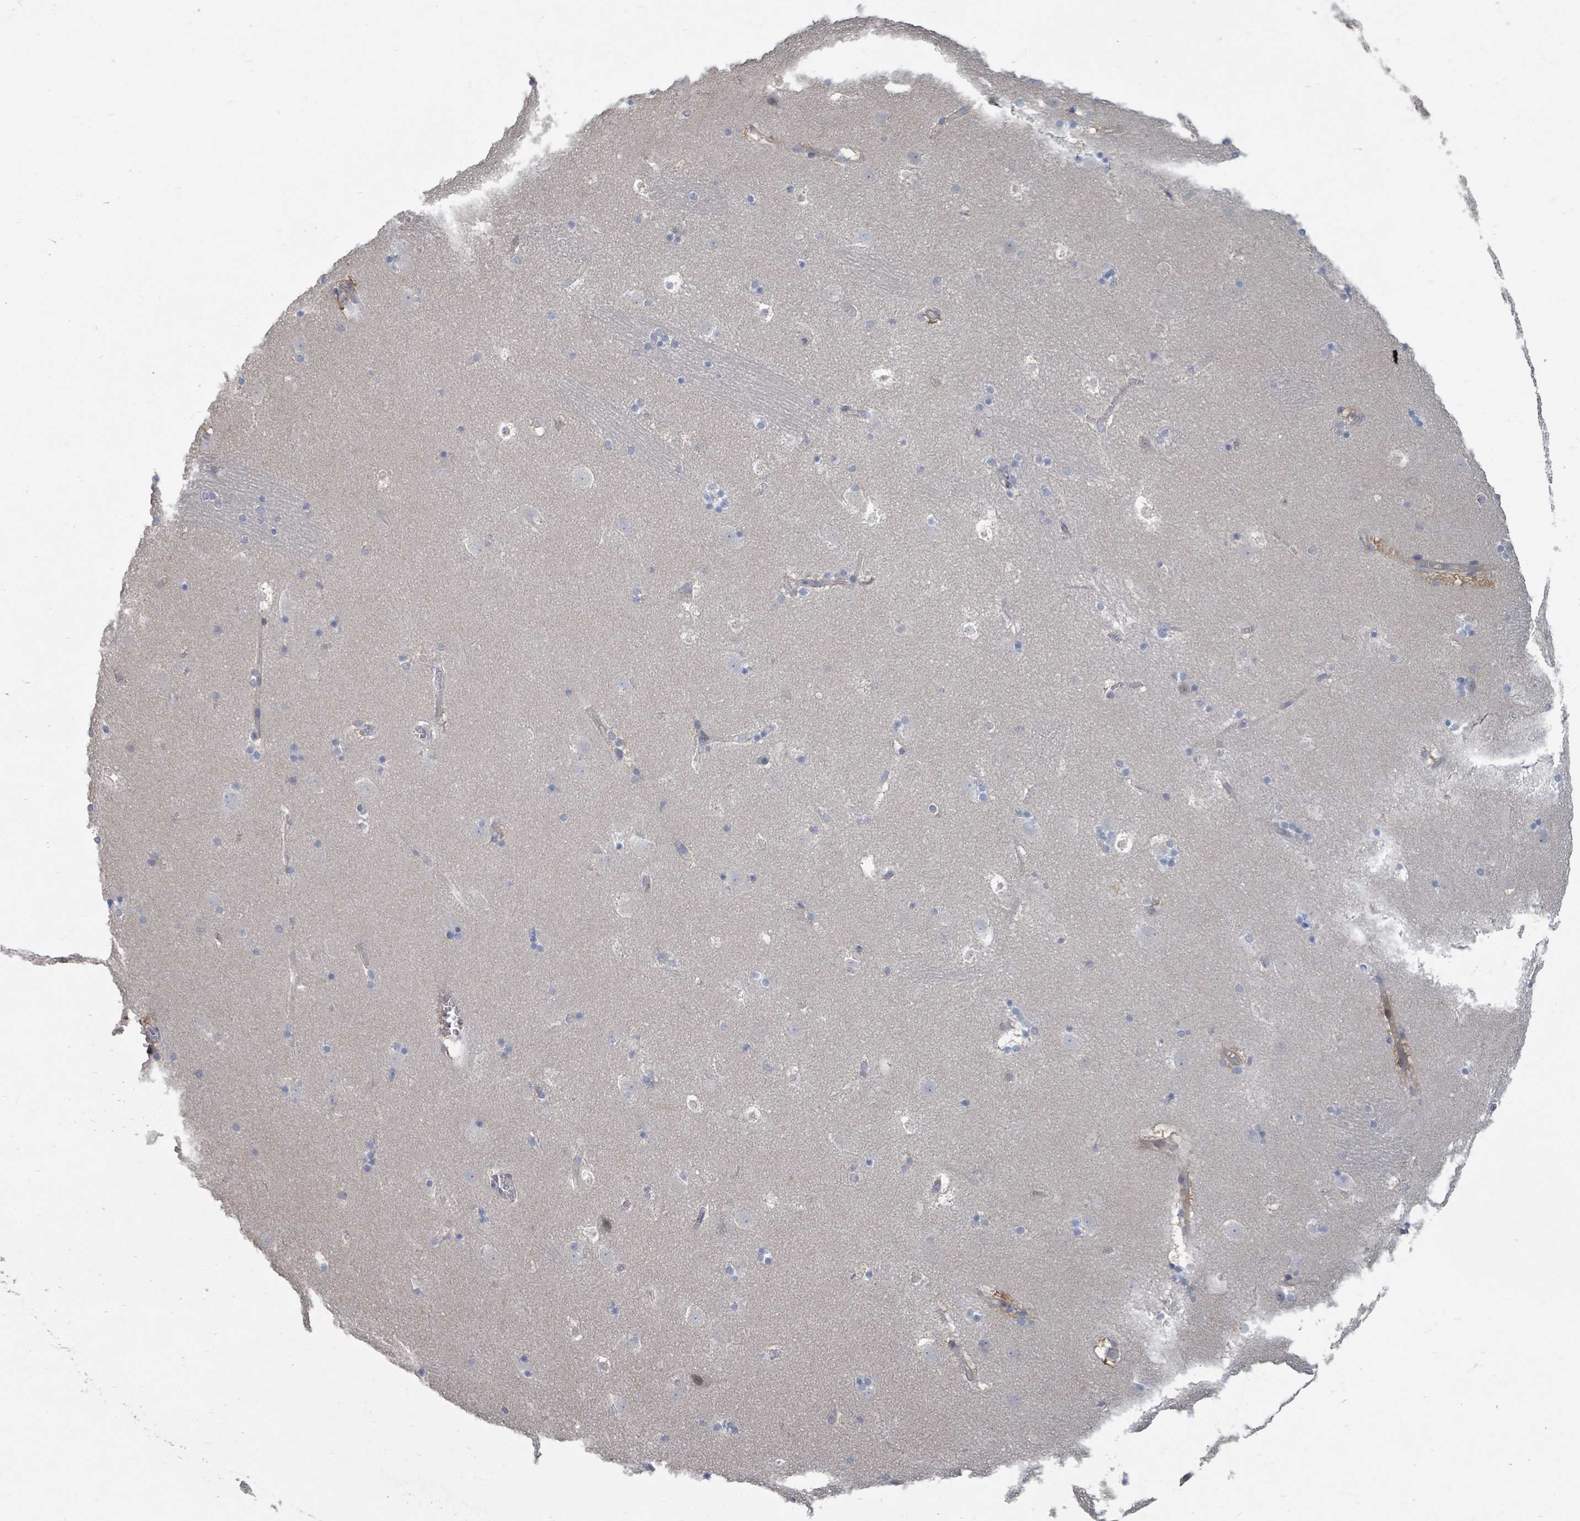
{"staining": {"intensity": "negative", "quantity": "none", "location": "none"}, "tissue": "caudate", "cell_type": "Glial cells", "image_type": "normal", "snomed": [{"axis": "morphology", "description": "Normal tissue, NOS"}, {"axis": "topography", "description": "Lateral ventricle wall"}], "caption": "An immunohistochemistry image of benign caudate is shown. There is no staining in glial cells of caudate. (Stains: DAB (3,3'-diaminobenzidine) immunohistochemistry (IHC) with hematoxylin counter stain, Microscopy: brightfield microscopy at high magnification).", "gene": "ARGFX", "patient": {"sex": "male", "age": 45}}